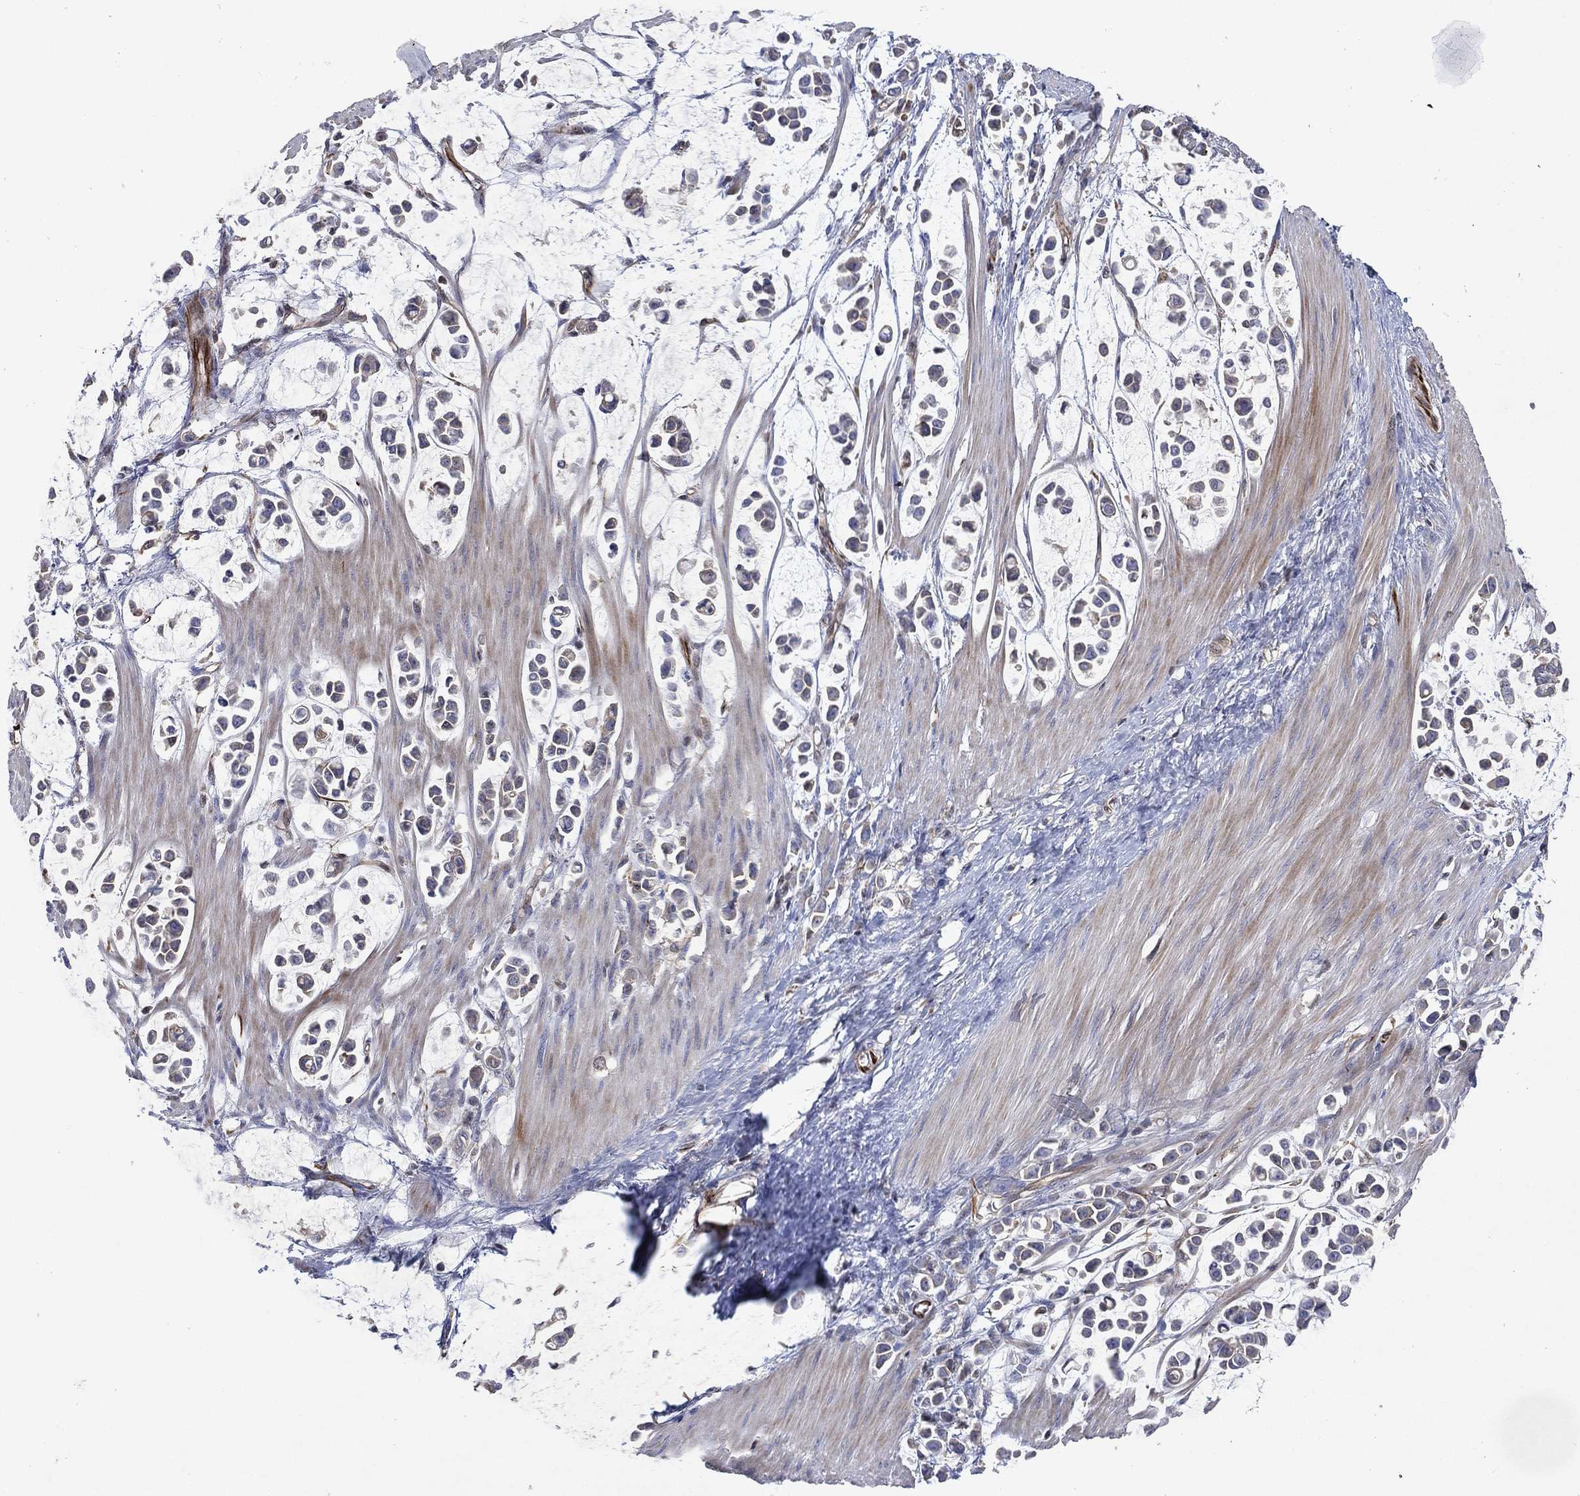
{"staining": {"intensity": "negative", "quantity": "none", "location": "none"}, "tissue": "stomach cancer", "cell_type": "Tumor cells", "image_type": "cancer", "snomed": [{"axis": "morphology", "description": "Adenocarcinoma, NOS"}, {"axis": "topography", "description": "Stomach"}], "caption": "An immunohistochemistry (IHC) micrograph of stomach cancer (adenocarcinoma) is shown. There is no staining in tumor cells of stomach cancer (adenocarcinoma).", "gene": "FLI1", "patient": {"sex": "male", "age": 82}}